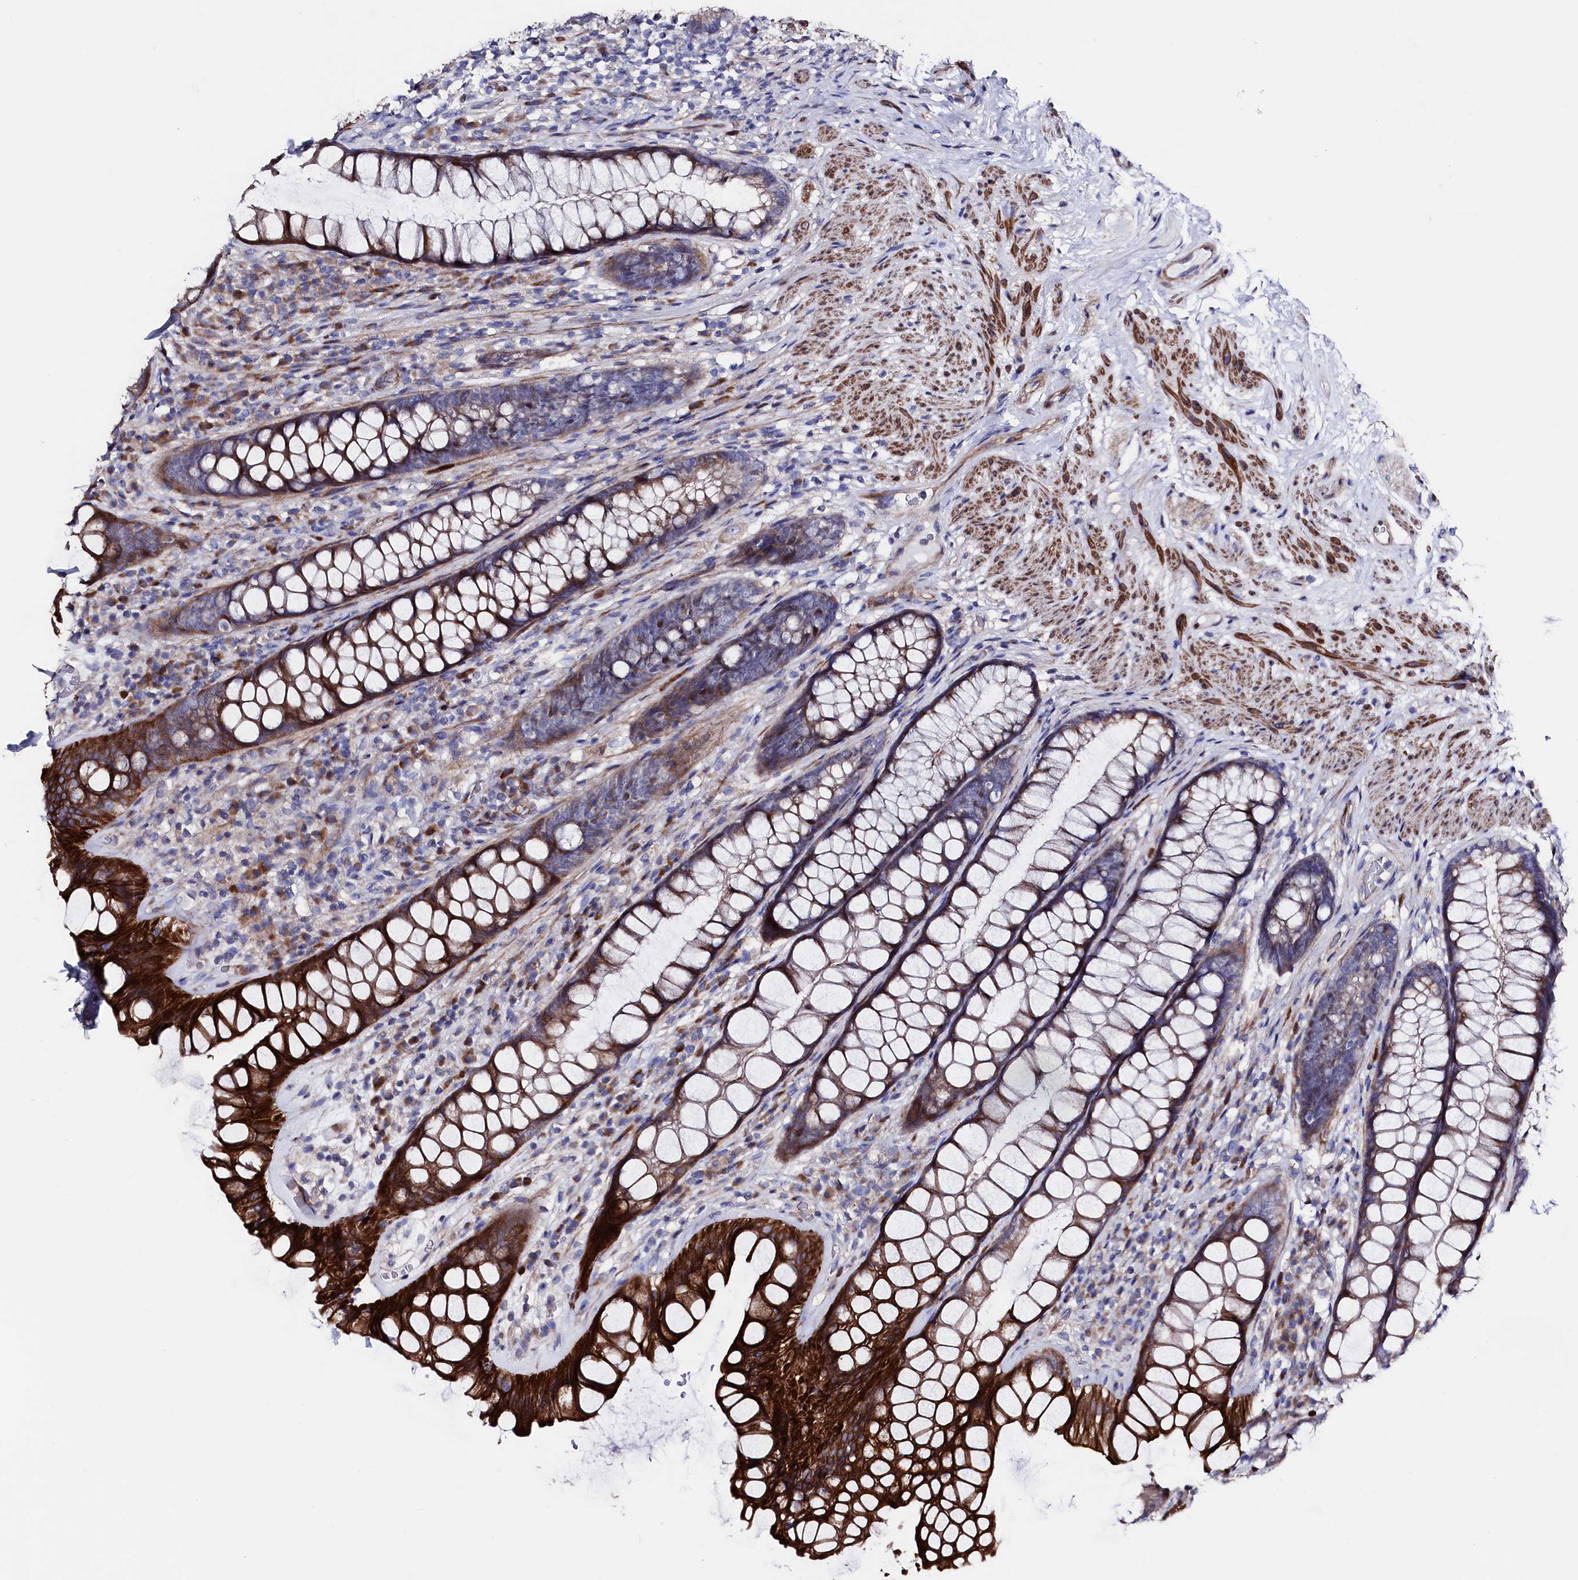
{"staining": {"intensity": "strong", "quantity": "25%-75%", "location": "cytoplasmic/membranous"}, "tissue": "rectum", "cell_type": "Glandular cells", "image_type": "normal", "snomed": [{"axis": "morphology", "description": "Normal tissue, NOS"}, {"axis": "topography", "description": "Rectum"}], "caption": "Unremarkable rectum was stained to show a protein in brown. There is high levels of strong cytoplasmic/membranous staining in about 25%-75% of glandular cells.", "gene": "WNT8A", "patient": {"sex": "male", "age": 74}}